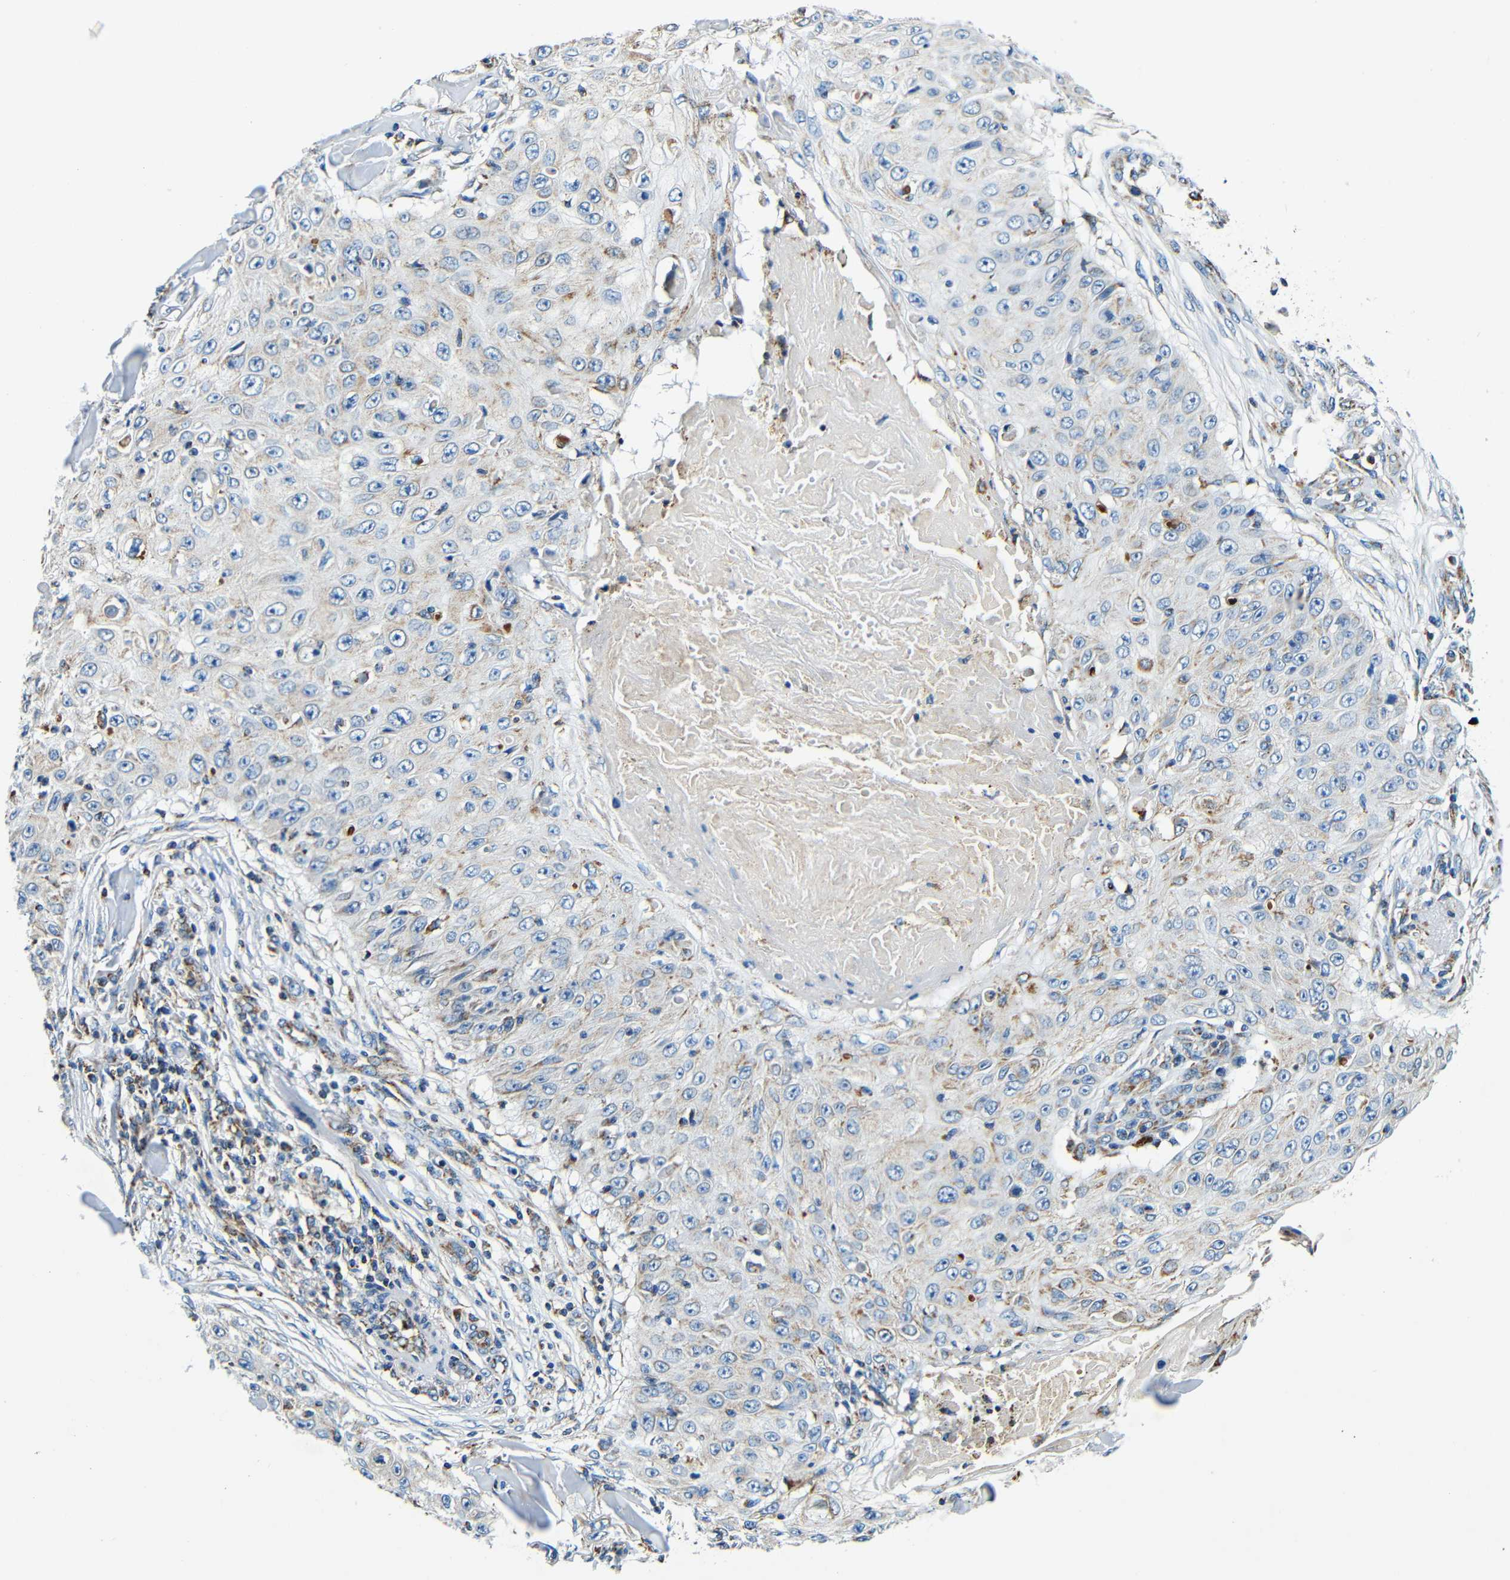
{"staining": {"intensity": "weak", "quantity": "<25%", "location": "cytoplasmic/membranous"}, "tissue": "skin cancer", "cell_type": "Tumor cells", "image_type": "cancer", "snomed": [{"axis": "morphology", "description": "Squamous cell carcinoma, NOS"}, {"axis": "topography", "description": "Skin"}], "caption": "Immunohistochemistry histopathology image of human skin squamous cell carcinoma stained for a protein (brown), which reveals no expression in tumor cells.", "gene": "GALNT18", "patient": {"sex": "male", "age": 86}}